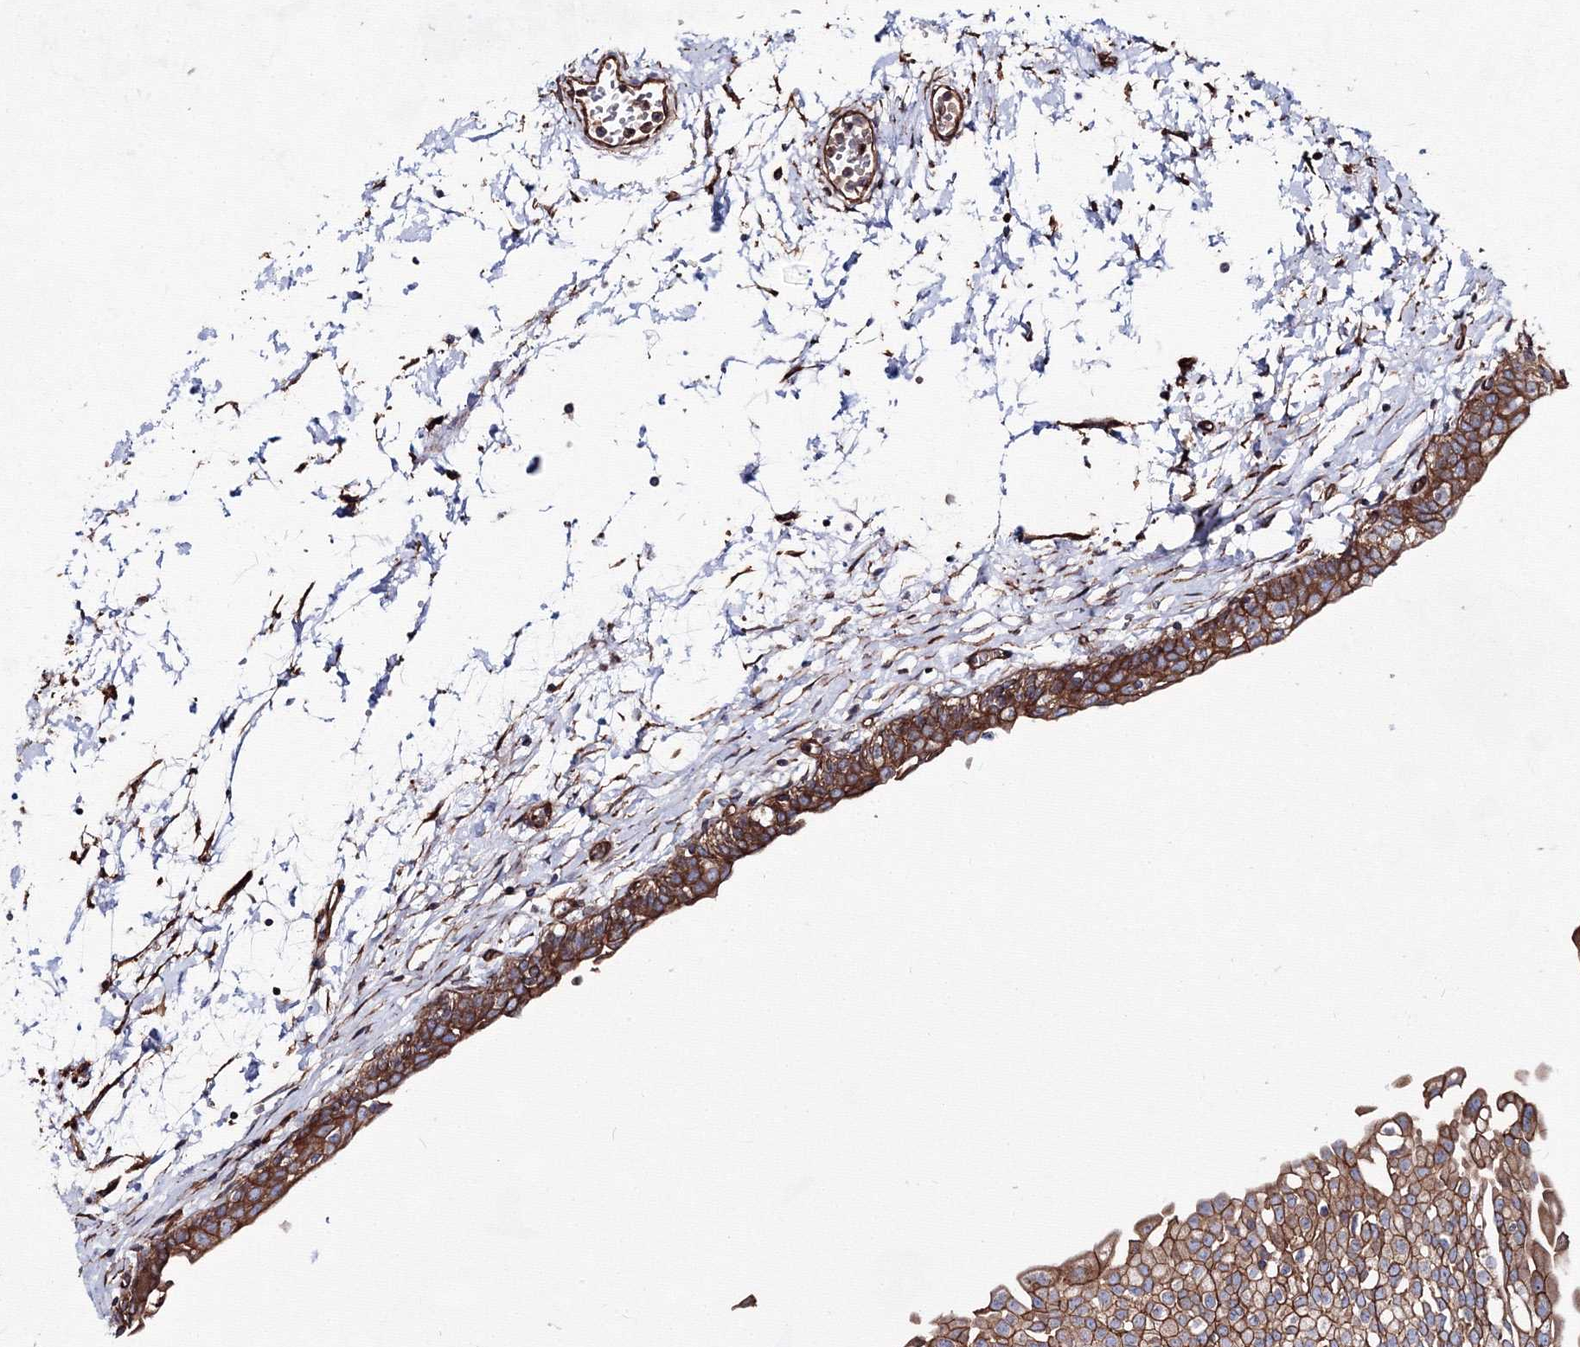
{"staining": {"intensity": "moderate", "quantity": ">75%", "location": "cytoplasmic/membranous"}, "tissue": "urinary bladder", "cell_type": "Urothelial cells", "image_type": "normal", "snomed": [{"axis": "morphology", "description": "Normal tissue, NOS"}, {"axis": "topography", "description": "Urinary bladder"}], "caption": "Immunohistochemistry of normal human urinary bladder shows medium levels of moderate cytoplasmic/membranous expression in approximately >75% of urothelial cells. (DAB = brown stain, brightfield microscopy at high magnification).", "gene": "ANKRD37", "patient": {"sex": "male", "age": 55}}